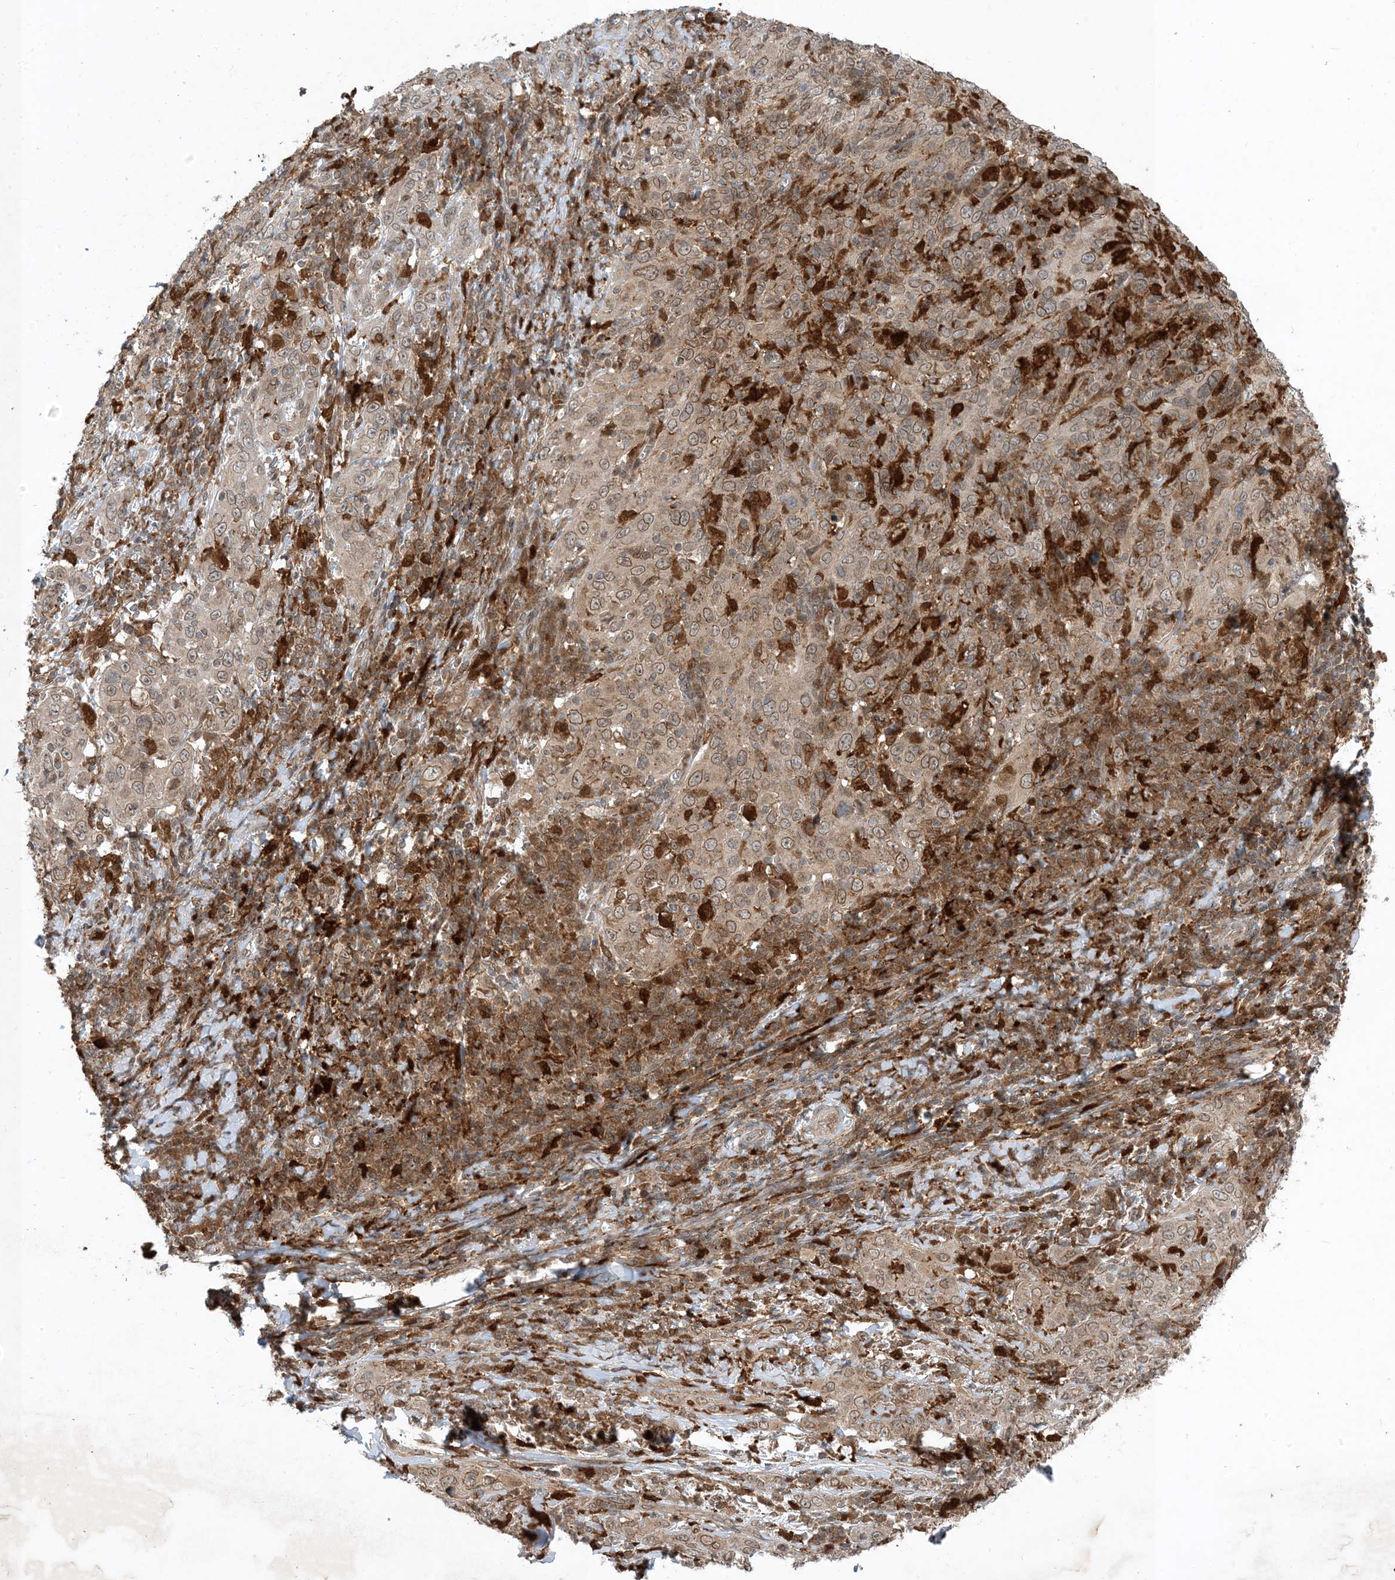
{"staining": {"intensity": "weak", "quantity": ">75%", "location": "cytoplasmic/membranous,nuclear"}, "tissue": "cervical cancer", "cell_type": "Tumor cells", "image_type": "cancer", "snomed": [{"axis": "morphology", "description": "Squamous cell carcinoma, NOS"}, {"axis": "topography", "description": "Cervix"}], "caption": "Squamous cell carcinoma (cervical) stained with a brown dye demonstrates weak cytoplasmic/membranous and nuclear positive positivity in about >75% of tumor cells.", "gene": "NAGK", "patient": {"sex": "female", "age": 46}}